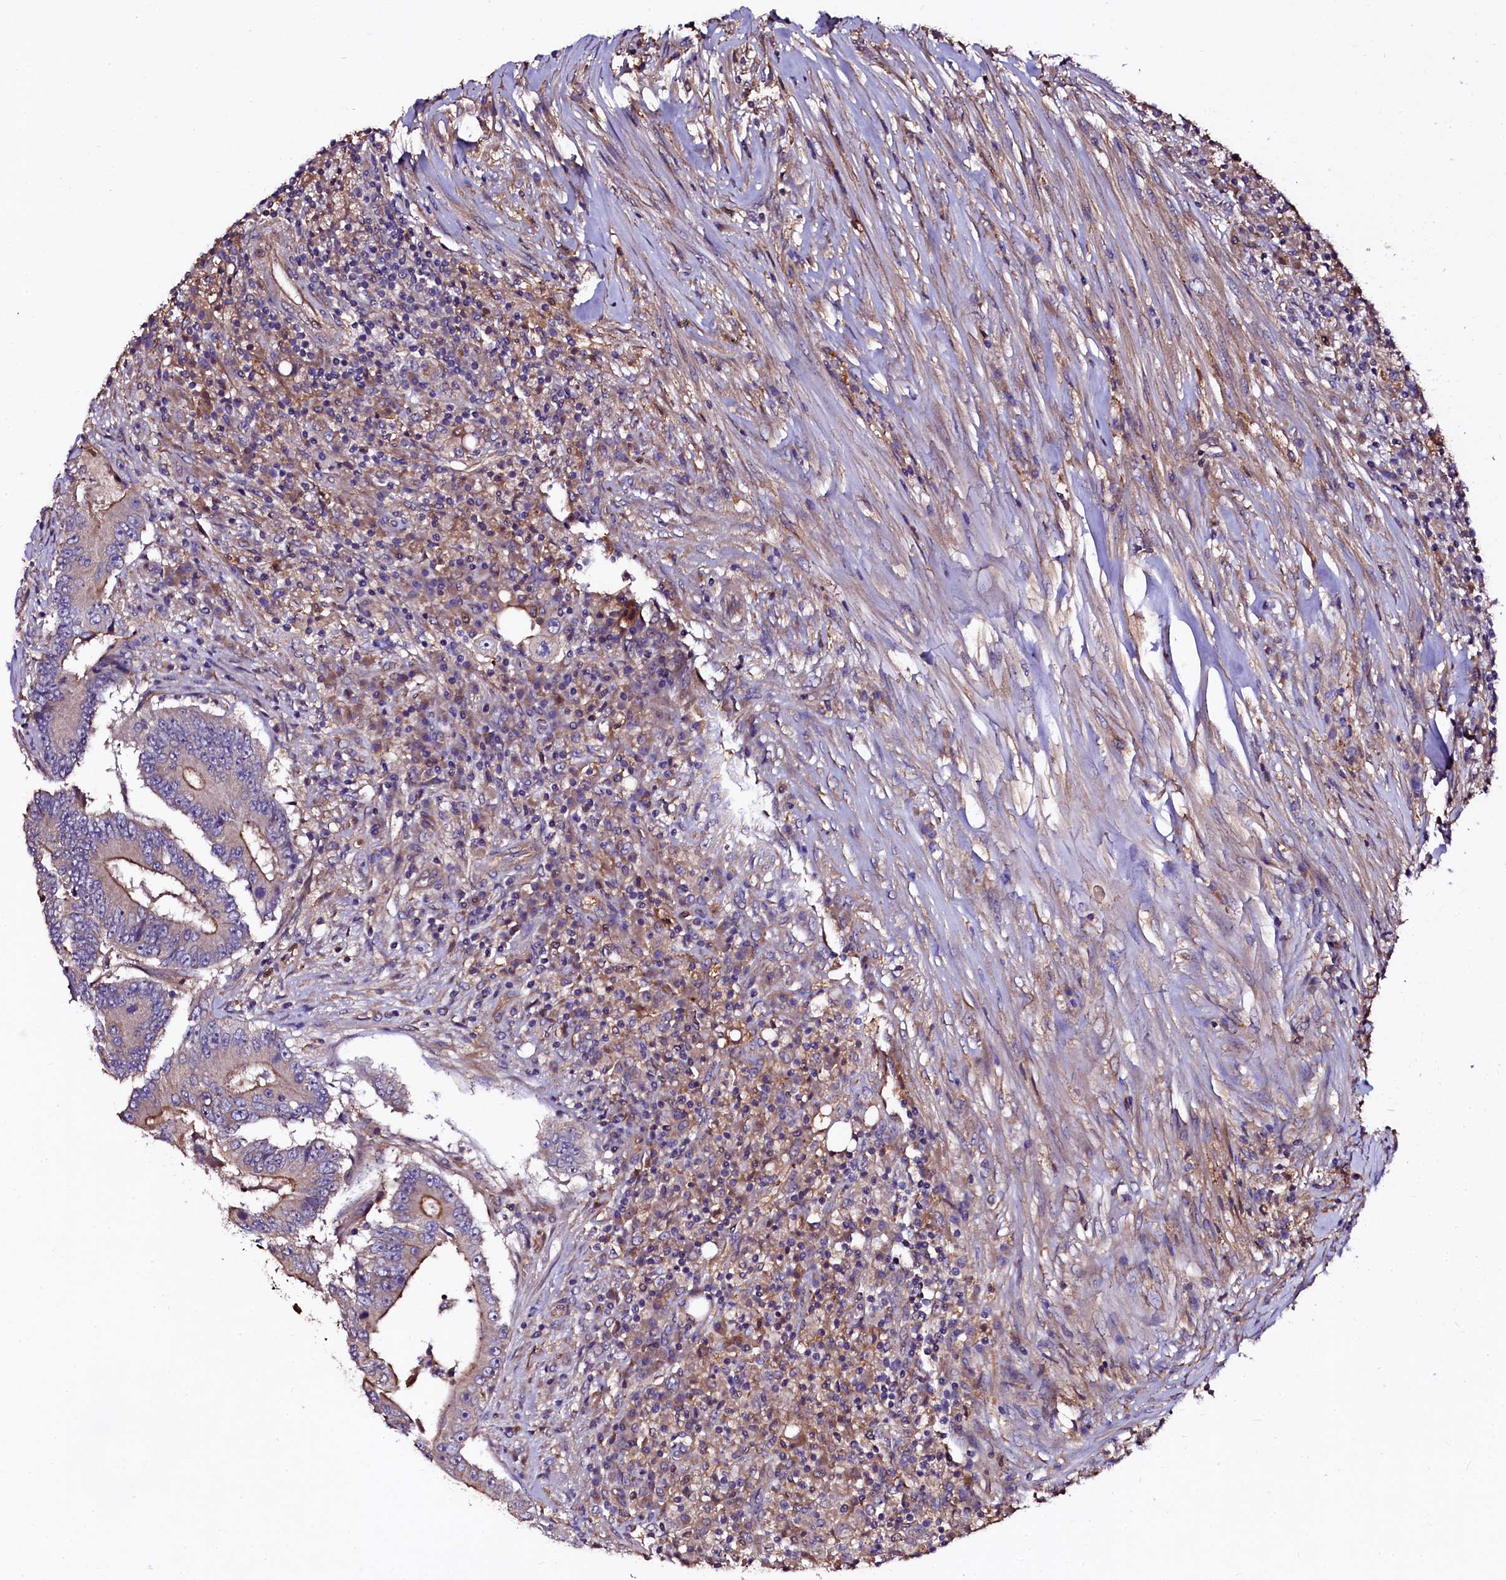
{"staining": {"intensity": "moderate", "quantity": "<25%", "location": "cytoplasmic/membranous"}, "tissue": "colorectal cancer", "cell_type": "Tumor cells", "image_type": "cancer", "snomed": [{"axis": "morphology", "description": "Adenocarcinoma, NOS"}, {"axis": "topography", "description": "Colon"}], "caption": "Approximately <25% of tumor cells in colorectal adenocarcinoma exhibit moderate cytoplasmic/membranous protein expression as visualized by brown immunohistochemical staining.", "gene": "APPL2", "patient": {"sex": "male", "age": 83}}